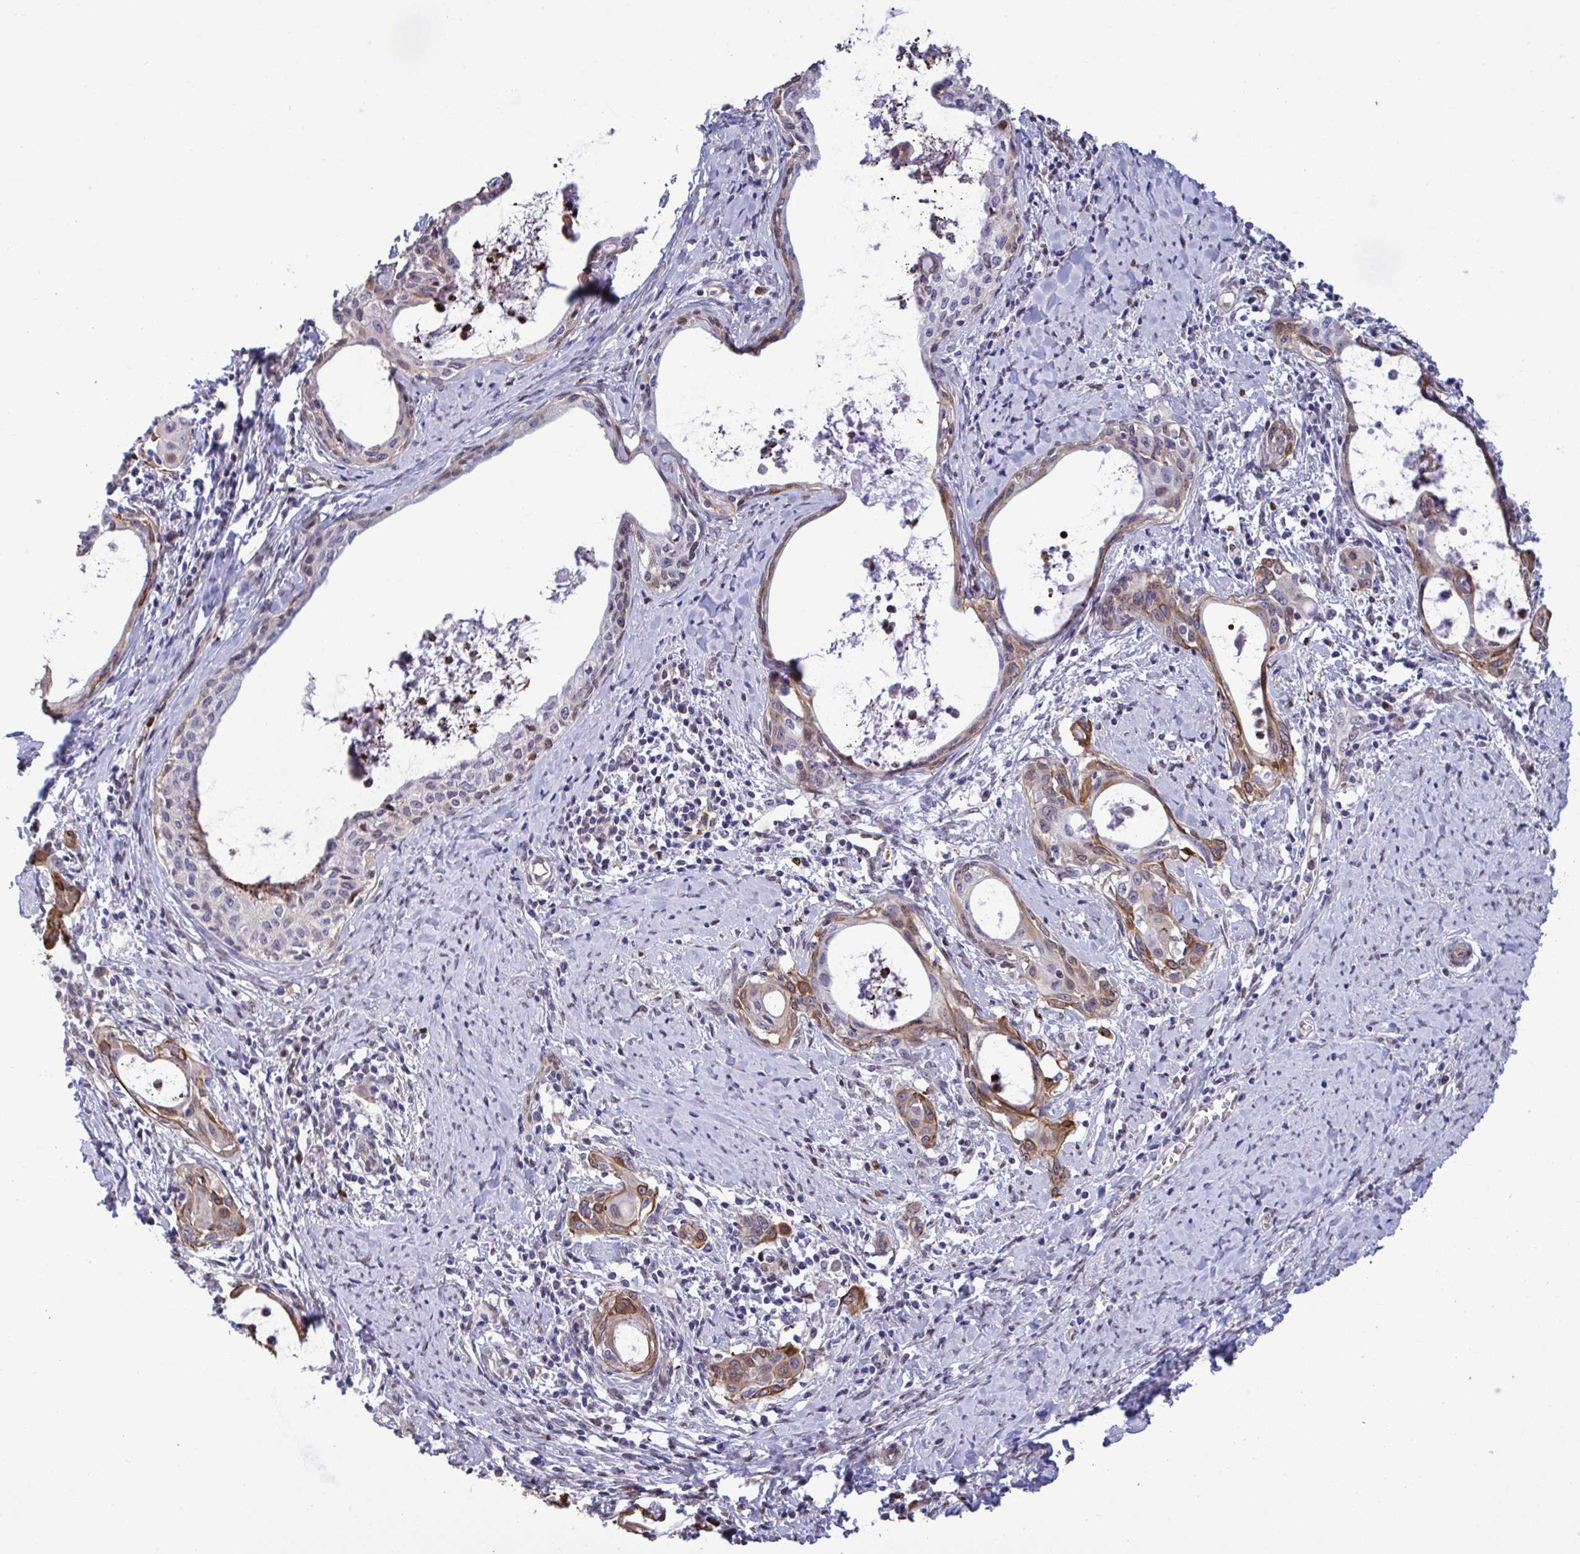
{"staining": {"intensity": "moderate", "quantity": "<25%", "location": "cytoplasmic/membranous"}, "tissue": "cervical cancer", "cell_type": "Tumor cells", "image_type": "cancer", "snomed": [{"axis": "morphology", "description": "Squamous cell carcinoma, NOS"}, {"axis": "morphology", "description": "Adenocarcinoma, NOS"}, {"axis": "topography", "description": "Cervix"}], "caption": "Immunohistochemistry staining of cervical cancer, which exhibits low levels of moderate cytoplasmic/membranous staining in approximately <25% of tumor cells indicating moderate cytoplasmic/membranous protein expression. The staining was performed using DAB (3,3'-diaminobenzidine) (brown) for protein detection and nuclei were counterstained in hematoxylin (blue).", "gene": "PELI2", "patient": {"sex": "female", "age": 52}}